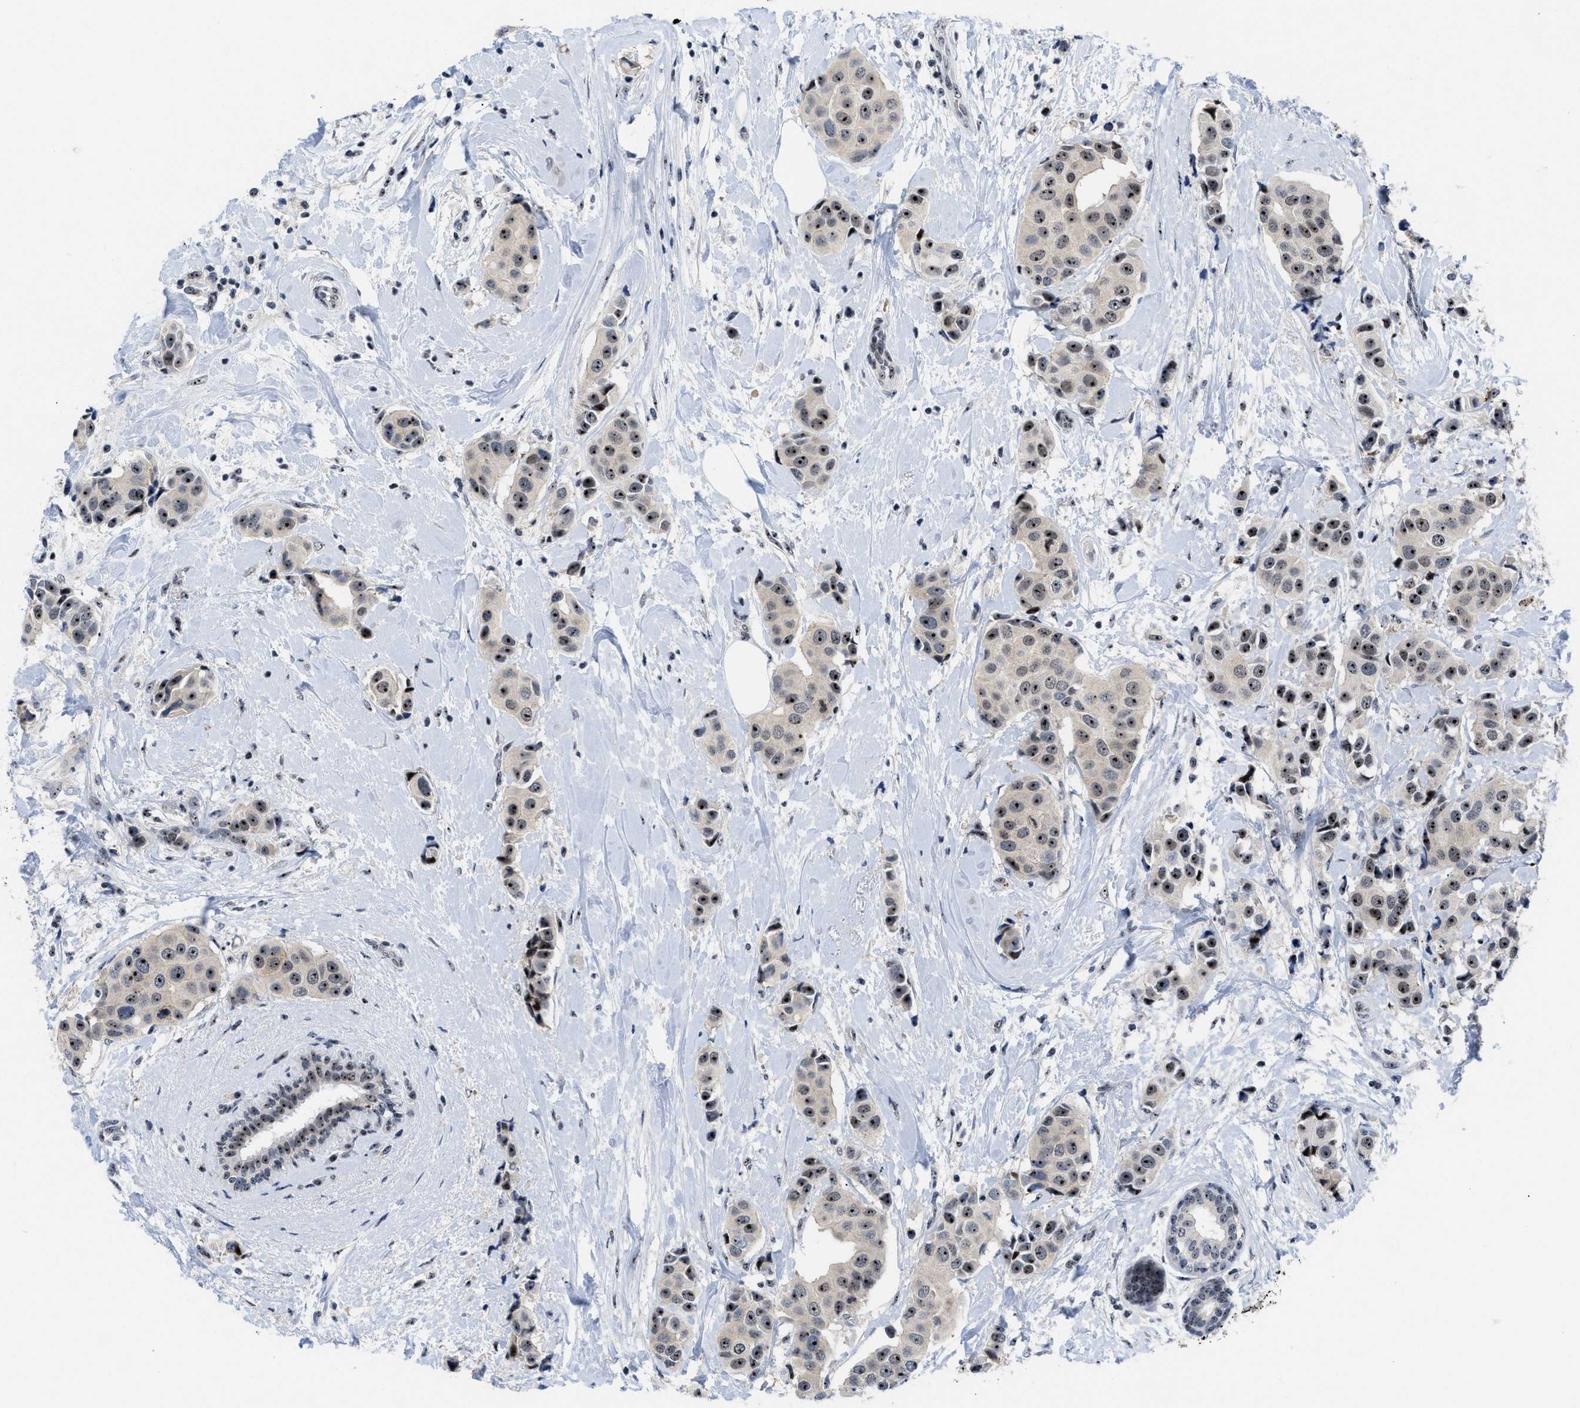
{"staining": {"intensity": "moderate", "quantity": "25%-75%", "location": "nuclear"}, "tissue": "breast cancer", "cell_type": "Tumor cells", "image_type": "cancer", "snomed": [{"axis": "morphology", "description": "Normal tissue, NOS"}, {"axis": "morphology", "description": "Duct carcinoma"}, {"axis": "topography", "description": "Breast"}], "caption": "IHC photomicrograph of neoplastic tissue: intraductal carcinoma (breast) stained using immunohistochemistry displays medium levels of moderate protein expression localized specifically in the nuclear of tumor cells, appearing as a nuclear brown color.", "gene": "NOP58", "patient": {"sex": "female", "age": 39}}